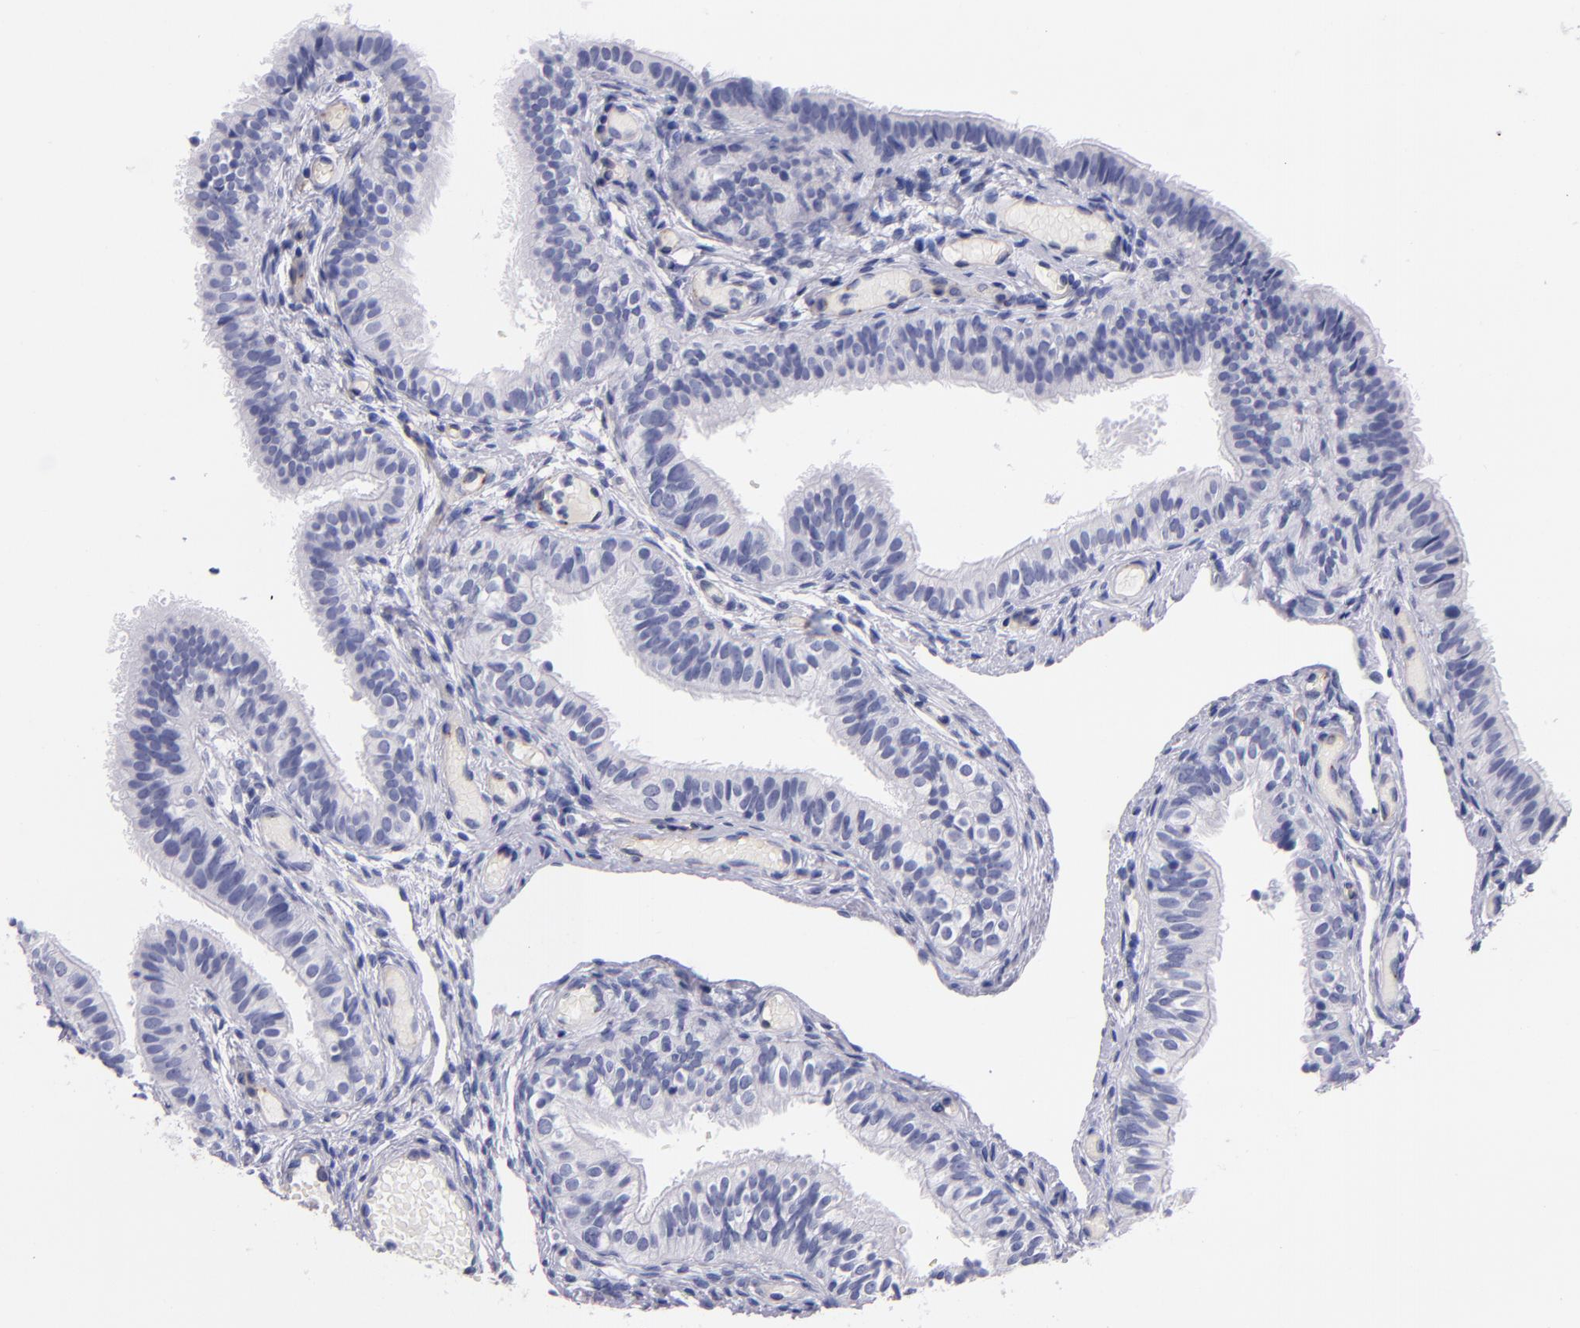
{"staining": {"intensity": "negative", "quantity": "none", "location": "none"}, "tissue": "fallopian tube", "cell_type": "Glandular cells", "image_type": "normal", "snomed": [{"axis": "morphology", "description": "Normal tissue, NOS"}, {"axis": "morphology", "description": "Dermoid, NOS"}, {"axis": "topography", "description": "Fallopian tube"}], "caption": "IHC image of normal fallopian tube stained for a protein (brown), which displays no expression in glandular cells.", "gene": "NOS3", "patient": {"sex": "female", "age": 33}}